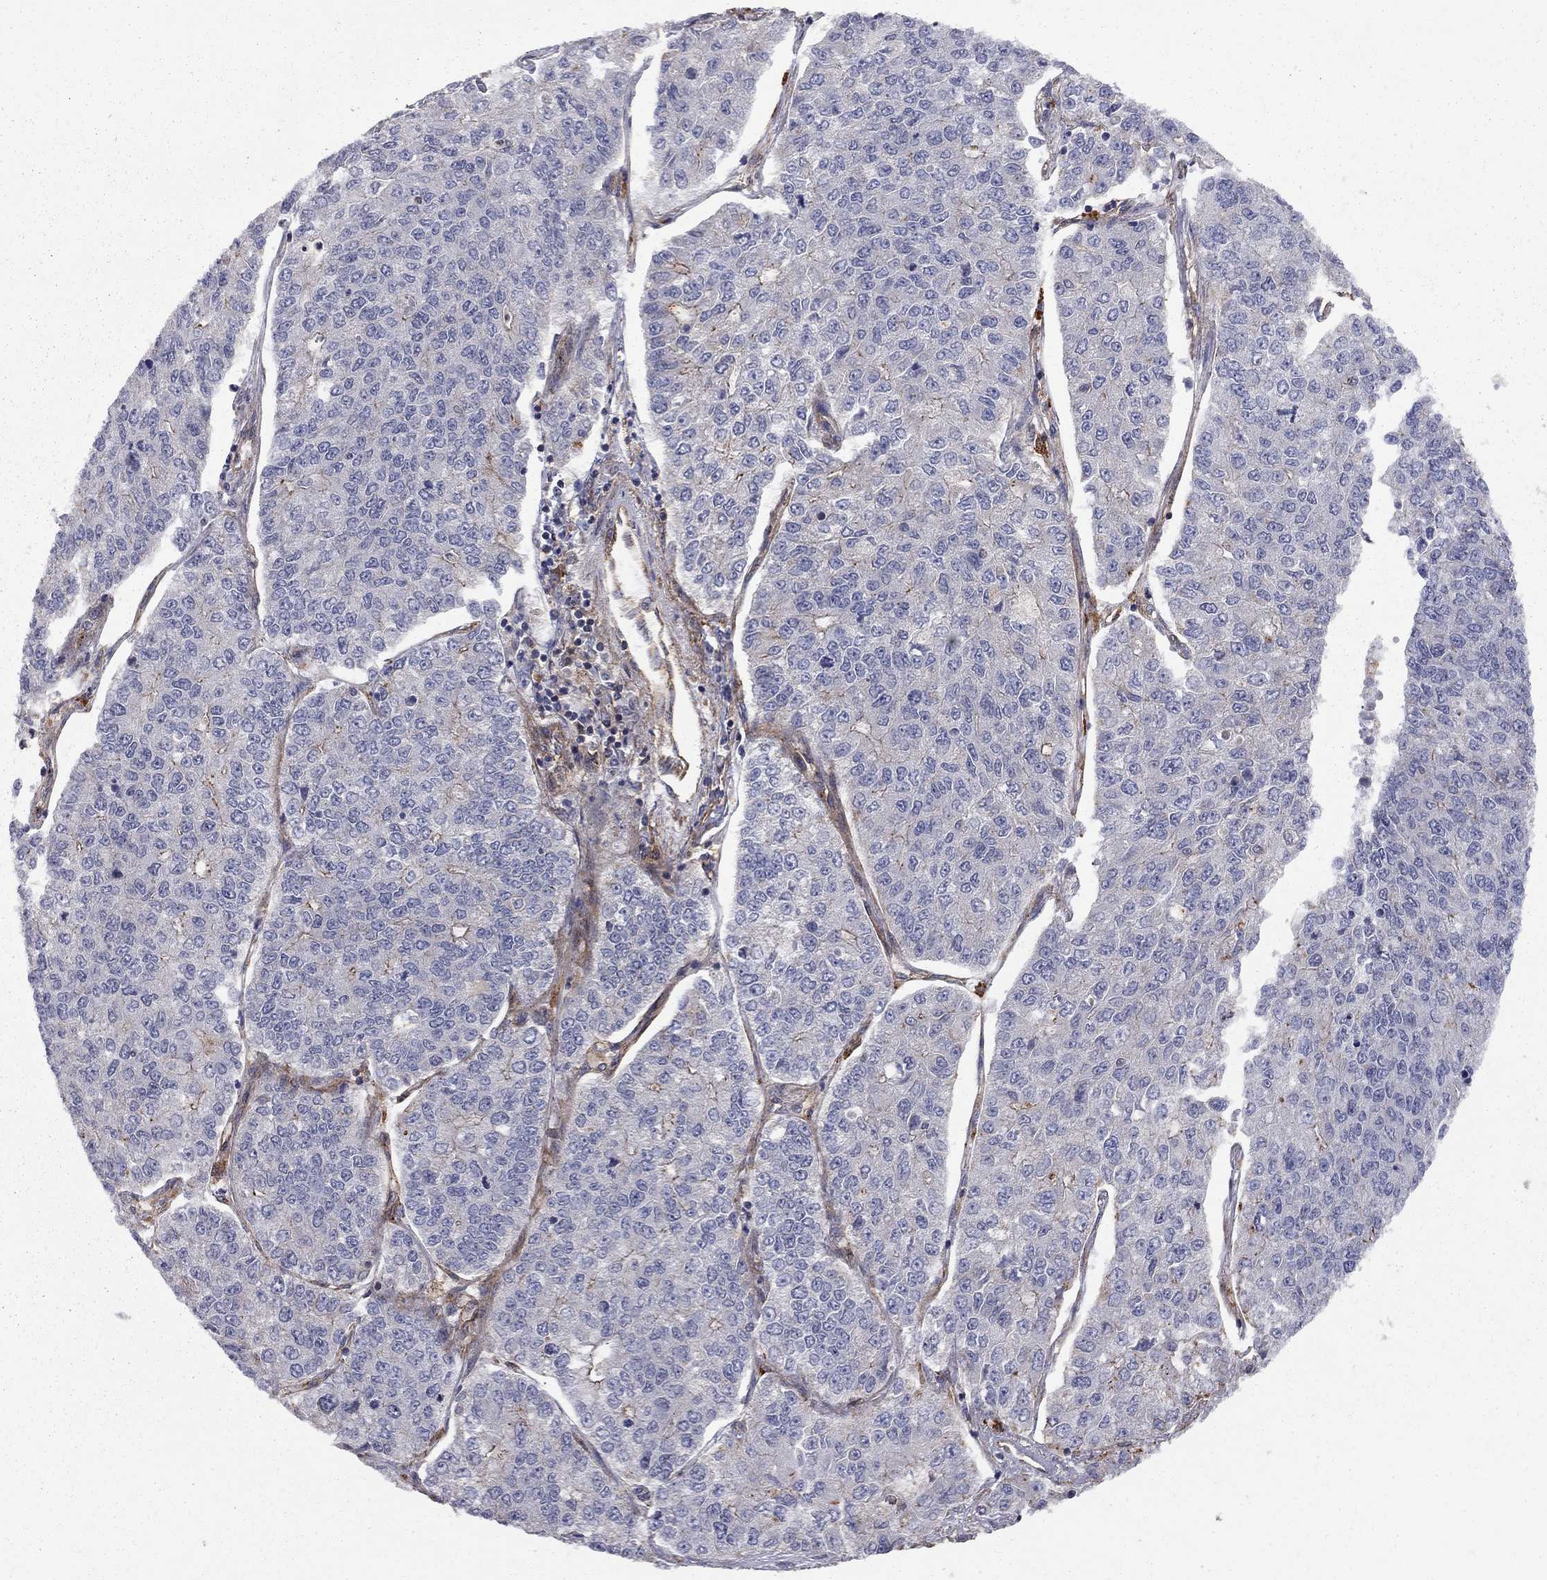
{"staining": {"intensity": "negative", "quantity": "none", "location": "none"}, "tissue": "lung cancer", "cell_type": "Tumor cells", "image_type": "cancer", "snomed": [{"axis": "morphology", "description": "Adenocarcinoma, NOS"}, {"axis": "topography", "description": "Lung"}], "caption": "A histopathology image of human lung cancer is negative for staining in tumor cells. The staining was performed using DAB (3,3'-diaminobenzidine) to visualize the protein expression in brown, while the nuclei were stained in blue with hematoxylin (Magnification: 20x).", "gene": "RASEF", "patient": {"sex": "male", "age": 49}}